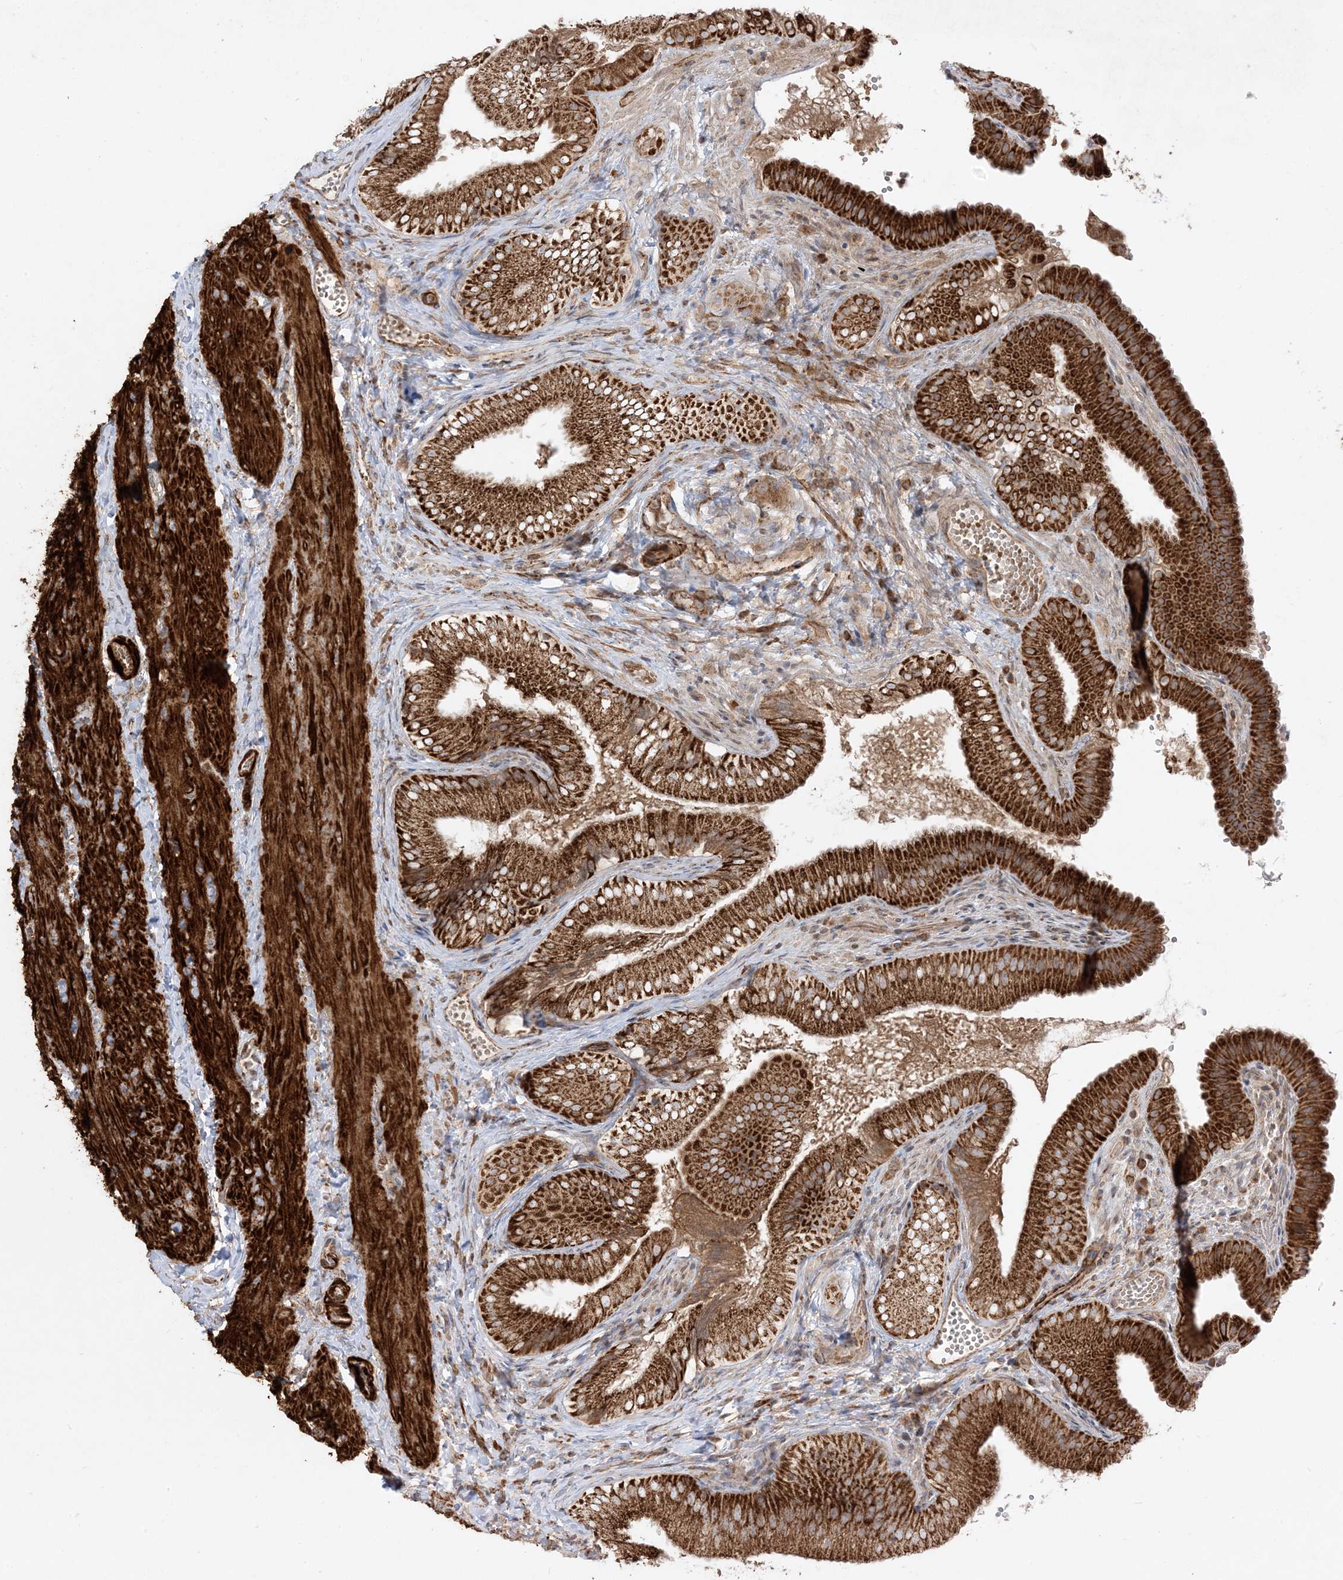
{"staining": {"intensity": "strong", "quantity": ">75%", "location": "cytoplasmic/membranous"}, "tissue": "gallbladder", "cell_type": "Glandular cells", "image_type": "normal", "snomed": [{"axis": "morphology", "description": "Normal tissue, NOS"}, {"axis": "topography", "description": "Gallbladder"}], "caption": "Normal gallbladder was stained to show a protein in brown. There is high levels of strong cytoplasmic/membranous staining in about >75% of glandular cells.", "gene": "AARS2", "patient": {"sex": "female", "age": 30}}